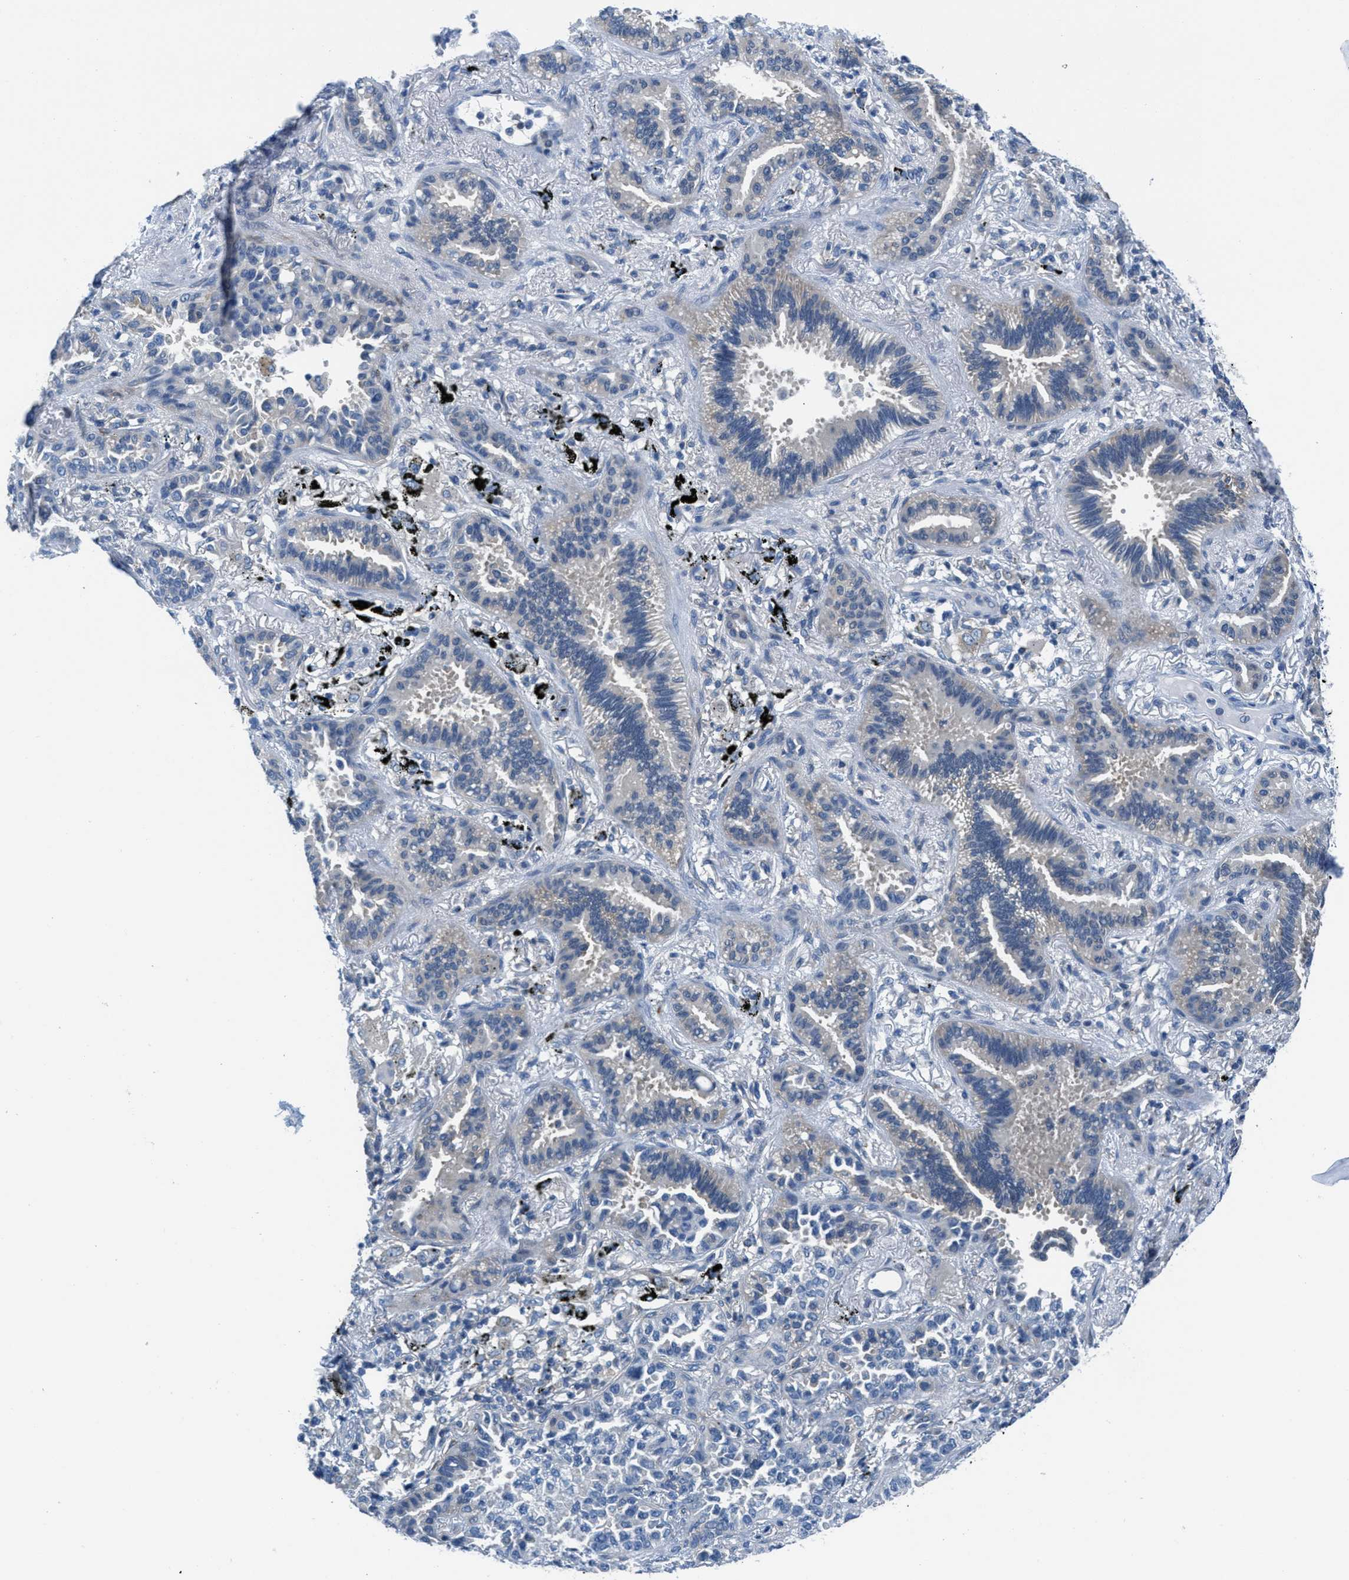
{"staining": {"intensity": "weak", "quantity": "<25%", "location": "cytoplasmic/membranous"}, "tissue": "lung cancer", "cell_type": "Tumor cells", "image_type": "cancer", "snomed": [{"axis": "morphology", "description": "Adenocarcinoma, NOS"}, {"axis": "topography", "description": "Lung"}], "caption": "The photomicrograph demonstrates no staining of tumor cells in adenocarcinoma (lung).", "gene": "MAPRE2", "patient": {"sex": "male", "age": 59}}